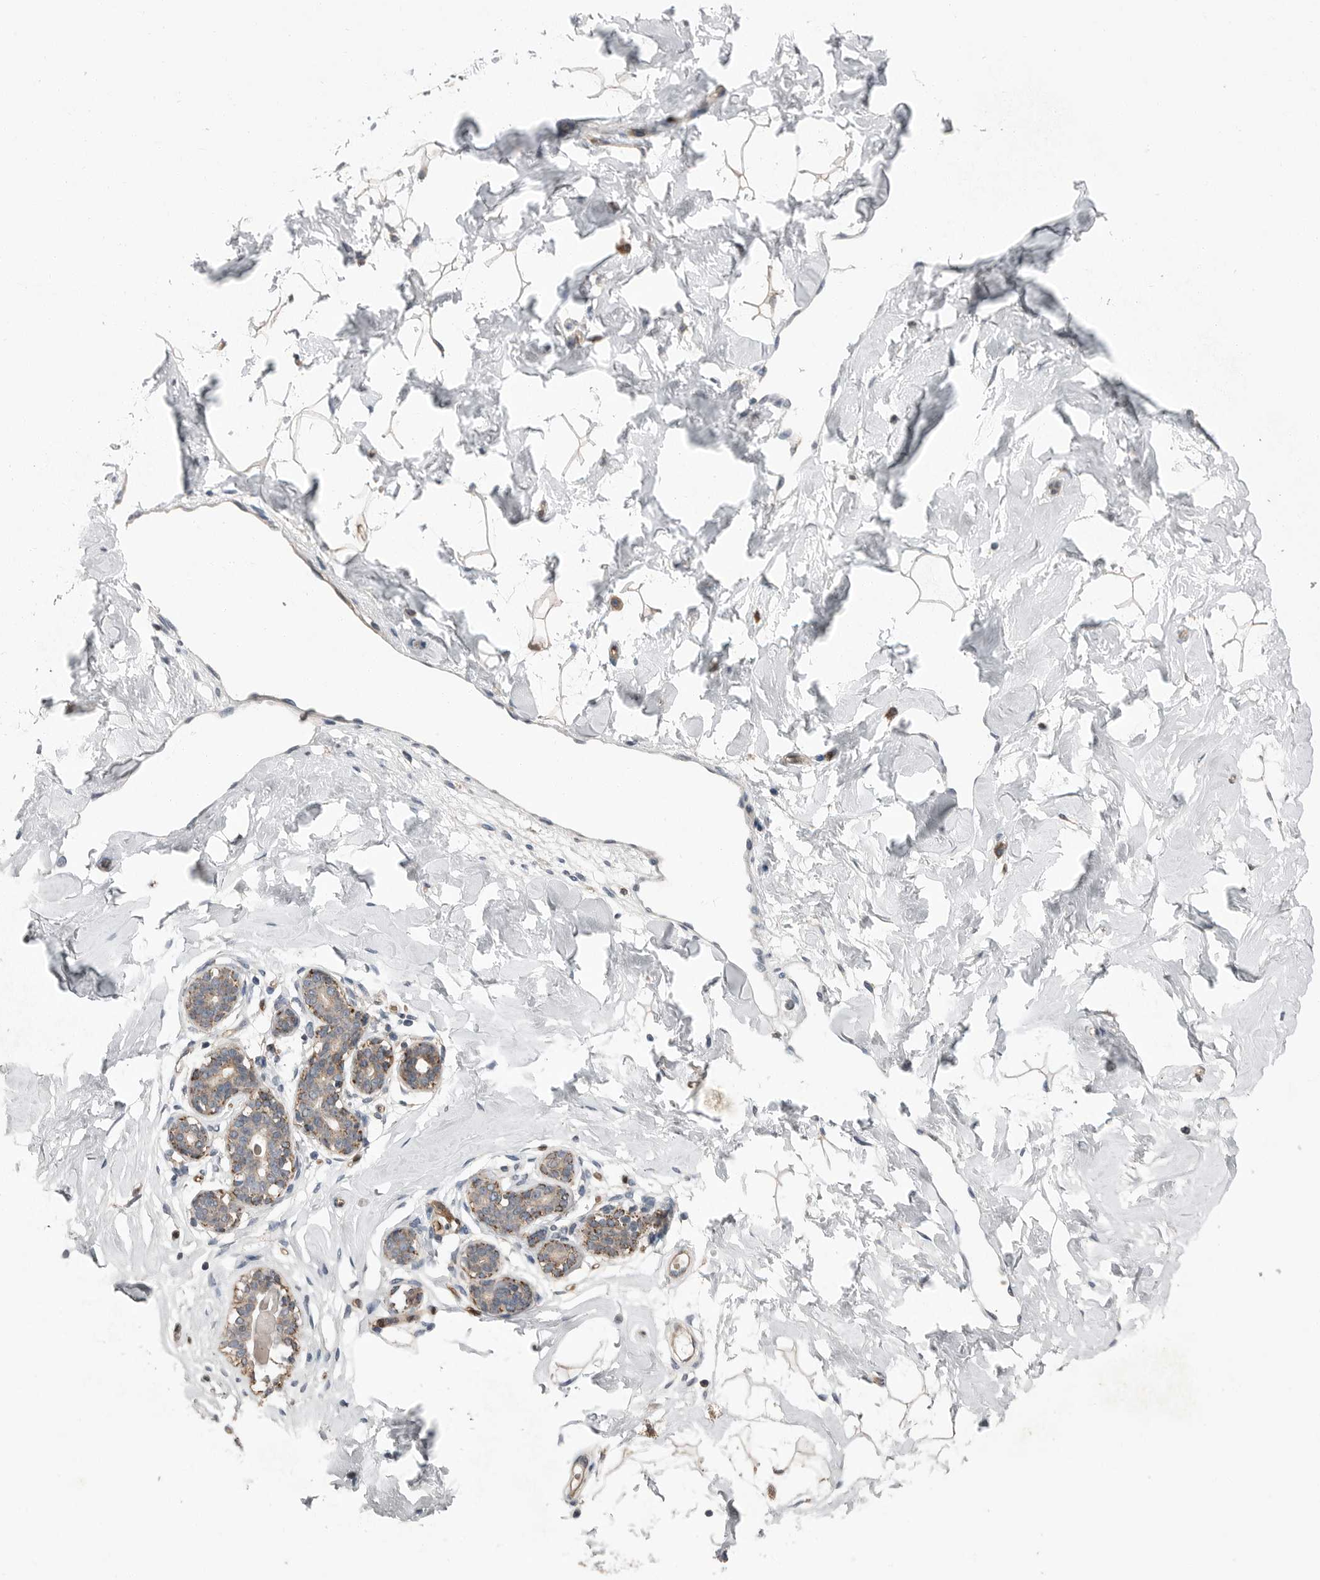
{"staining": {"intensity": "negative", "quantity": "none", "location": "none"}, "tissue": "breast", "cell_type": "Adipocytes", "image_type": "normal", "snomed": [{"axis": "morphology", "description": "Normal tissue, NOS"}, {"axis": "morphology", "description": "Adenoma, NOS"}, {"axis": "topography", "description": "Breast"}], "caption": "This is a micrograph of immunohistochemistry (IHC) staining of benign breast, which shows no expression in adipocytes. (Brightfield microscopy of DAB (3,3'-diaminobenzidine) immunohistochemistry (IHC) at high magnification).", "gene": "SCP2", "patient": {"sex": "female", "age": 23}}